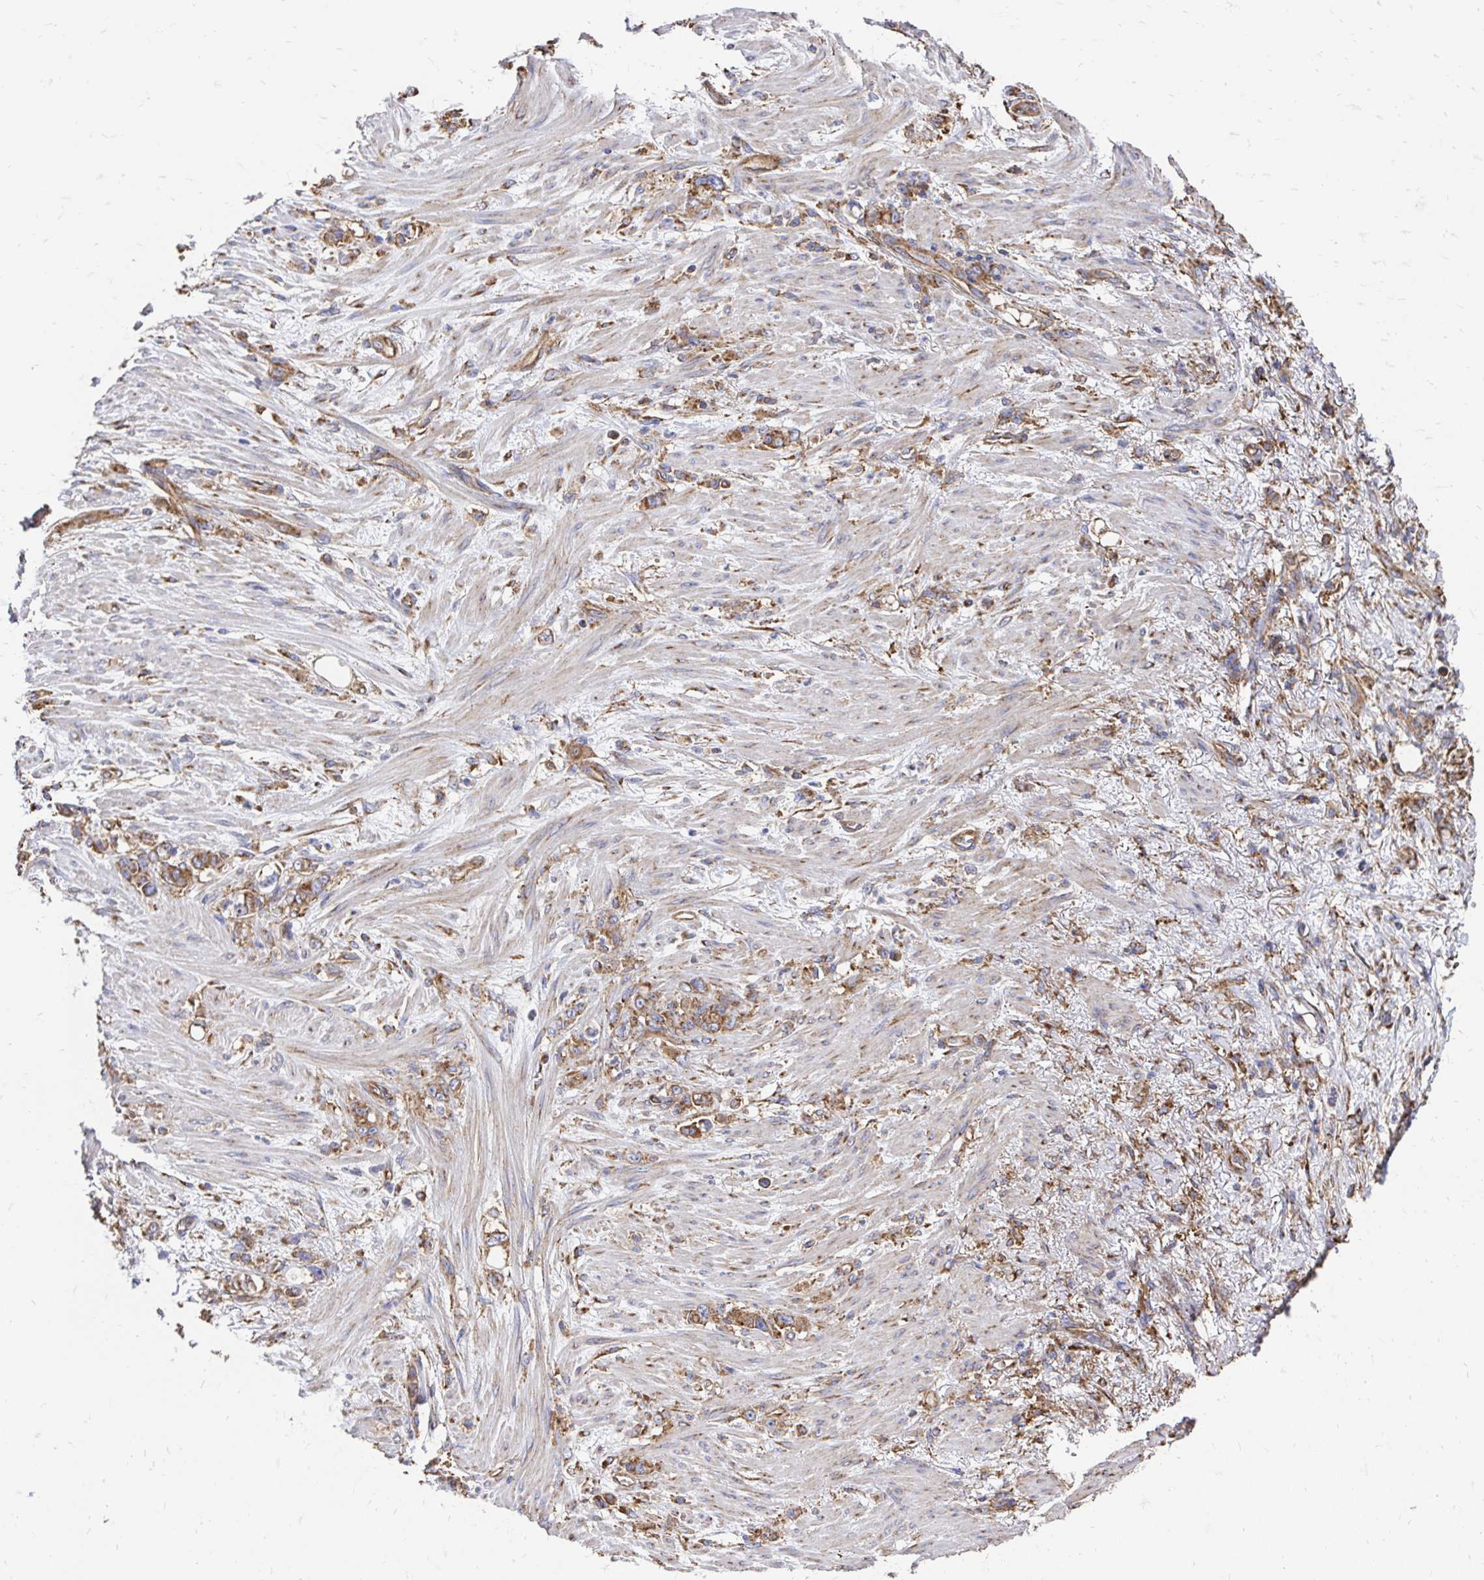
{"staining": {"intensity": "moderate", "quantity": ">75%", "location": "cytoplasmic/membranous"}, "tissue": "stomach cancer", "cell_type": "Tumor cells", "image_type": "cancer", "snomed": [{"axis": "morphology", "description": "Normal tissue, NOS"}, {"axis": "morphology", "description": "Adenocarcinoma, NOS"}, {"axis": "topography", "description": "Stomach"}], "caption": "IHC histopathology image of human adenocarcinoma (stomach) stained for a protein (brown), which reveals medium levels of moderate cytoplasmic/membranous staining in about >75% of tumor cells.", "gene": "CLTC", "patient": {"sex": "female", "age": 79}}